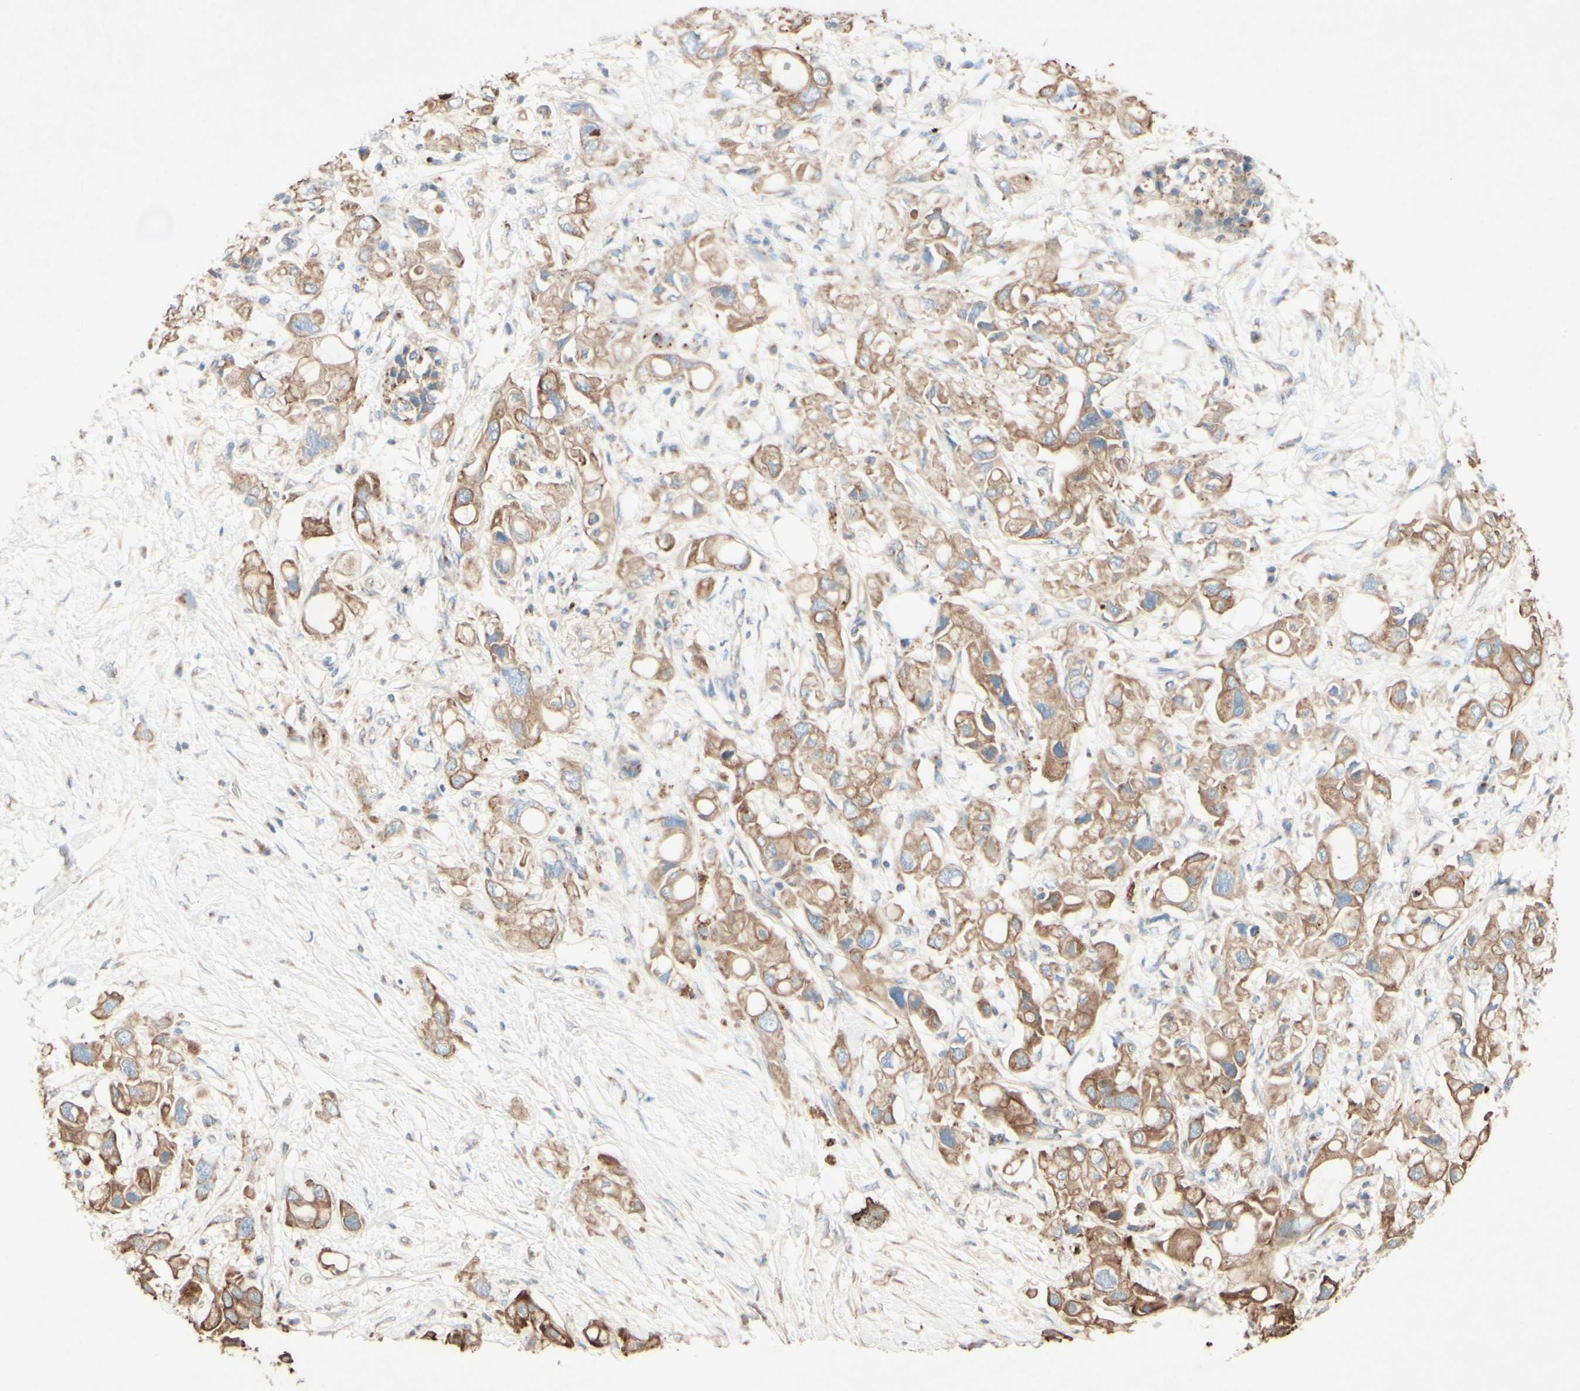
{"staining": {"intensity": "moderate", "quantity": ">75%", "location": "cytoplasmic/membranous"}, "tissue": "pancreatic cancer", "cell_type": "Tumor cells", "image_type": "cancer", "snomed": [{"axis": "morphology", "description": "Adenocarcinoma, NOS"}, {"axis": "topography", "description": "Pancreas"}], "caption": "Pancreatic cancer stained with DAB IHC demonstrates medium levels of moderate cytoplasmic/membranous staining in approximately >75% of tumor cells. (DAB = brown stain, brightfield microscopy at high magnification).", "gene": "MTM1", "patient": {"sex": "female", "age": 56}}